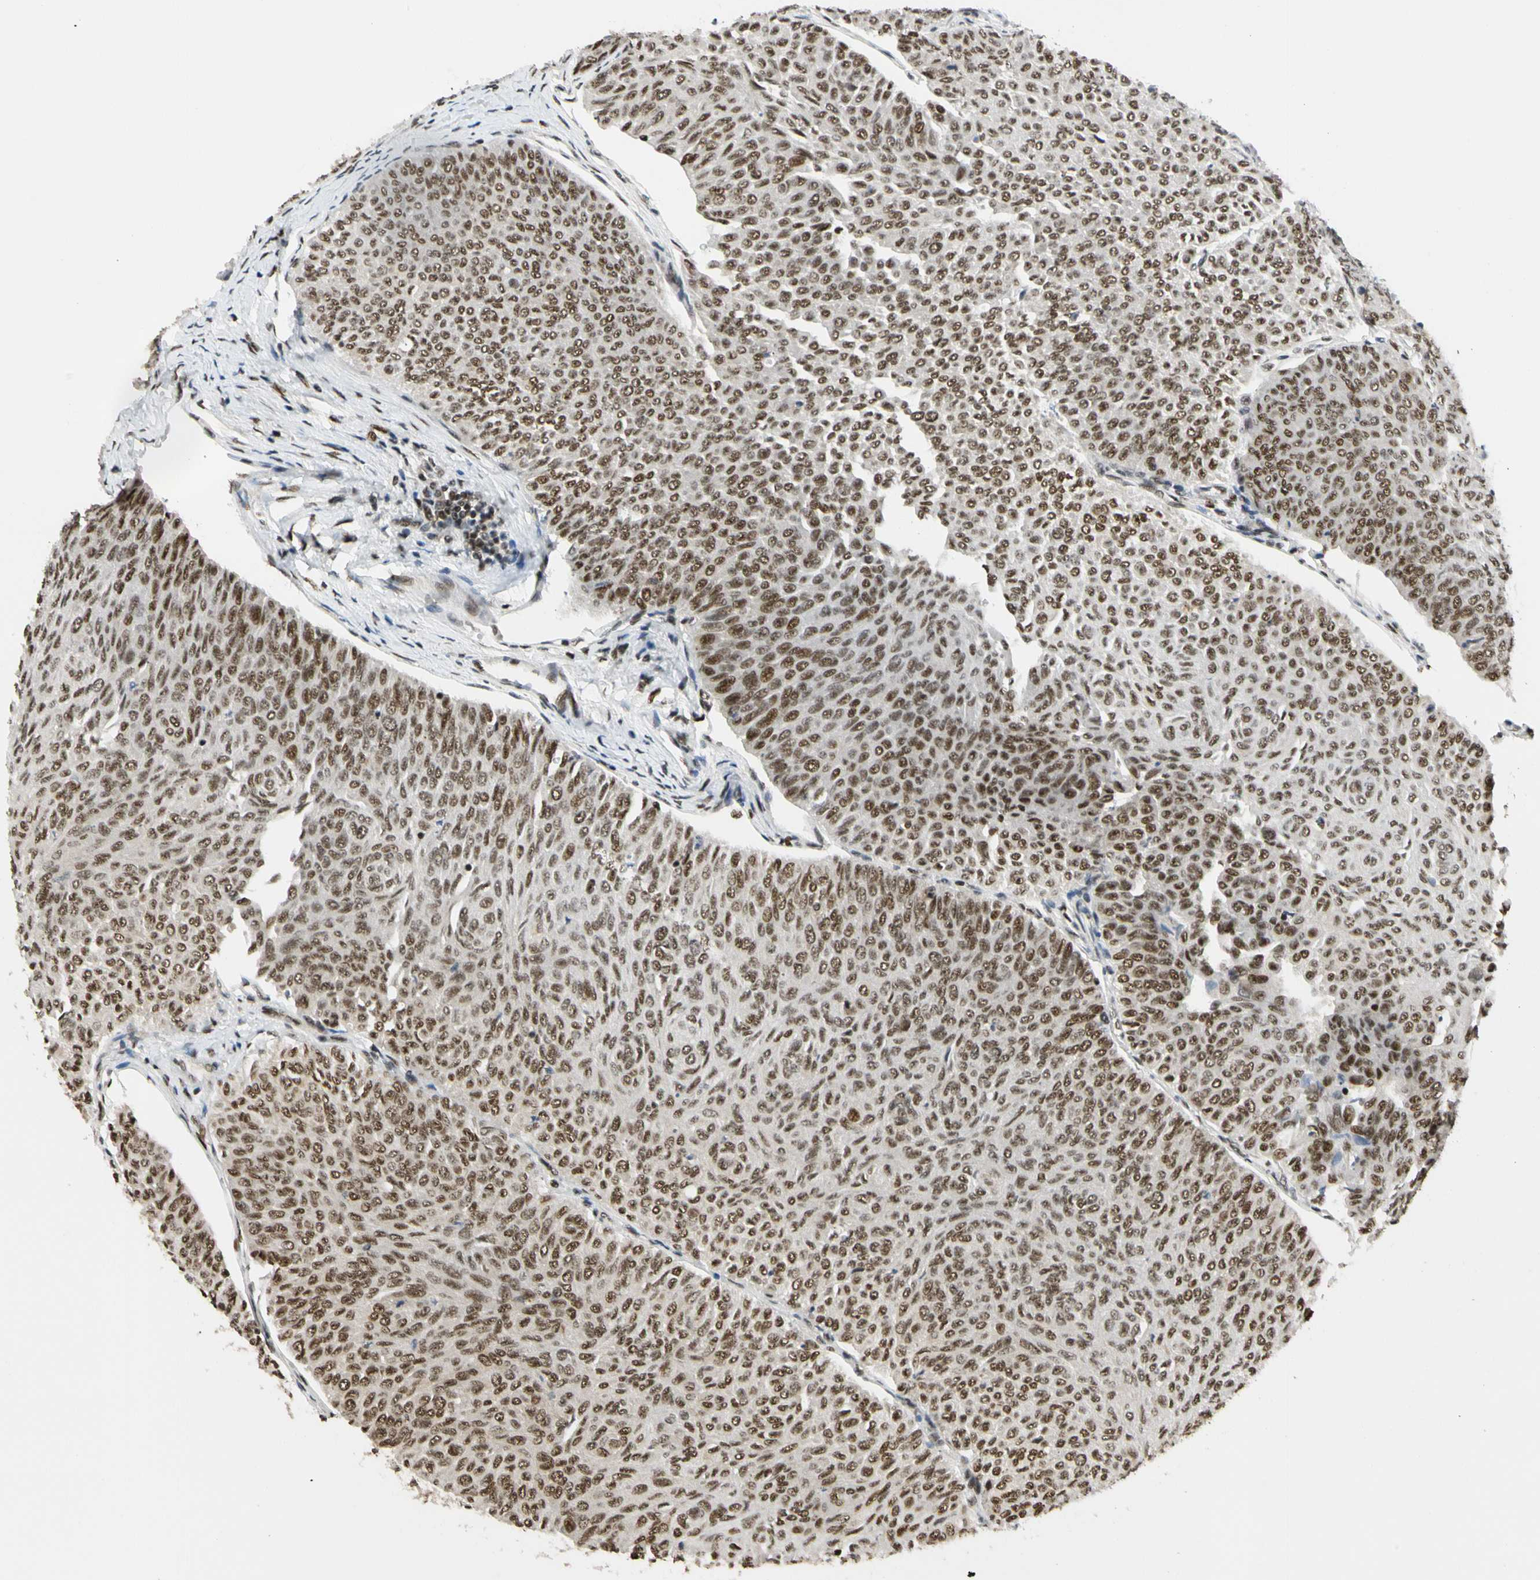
{"staining": {"intensity": "moderate", "quantity": ">75%", "location": "nuclear"}, "tissue": "urothelial cancer", "cell_type": "Tumor cells", "image_type": "cancer", "snomed": [{"axis": "morphology", "description": "Urothelial carcinoma, Low grade"}, {"axis": "topography", "description": "Urinary bladder"}], "caption": "Immunohistochemical staining of human urothelial carcinoma (low-grade) exhibits moderate nuclear protein expression in about >75% of tumor cells.", "gene": "CDK12", "patient": {"sex": "male", "age": 78}}